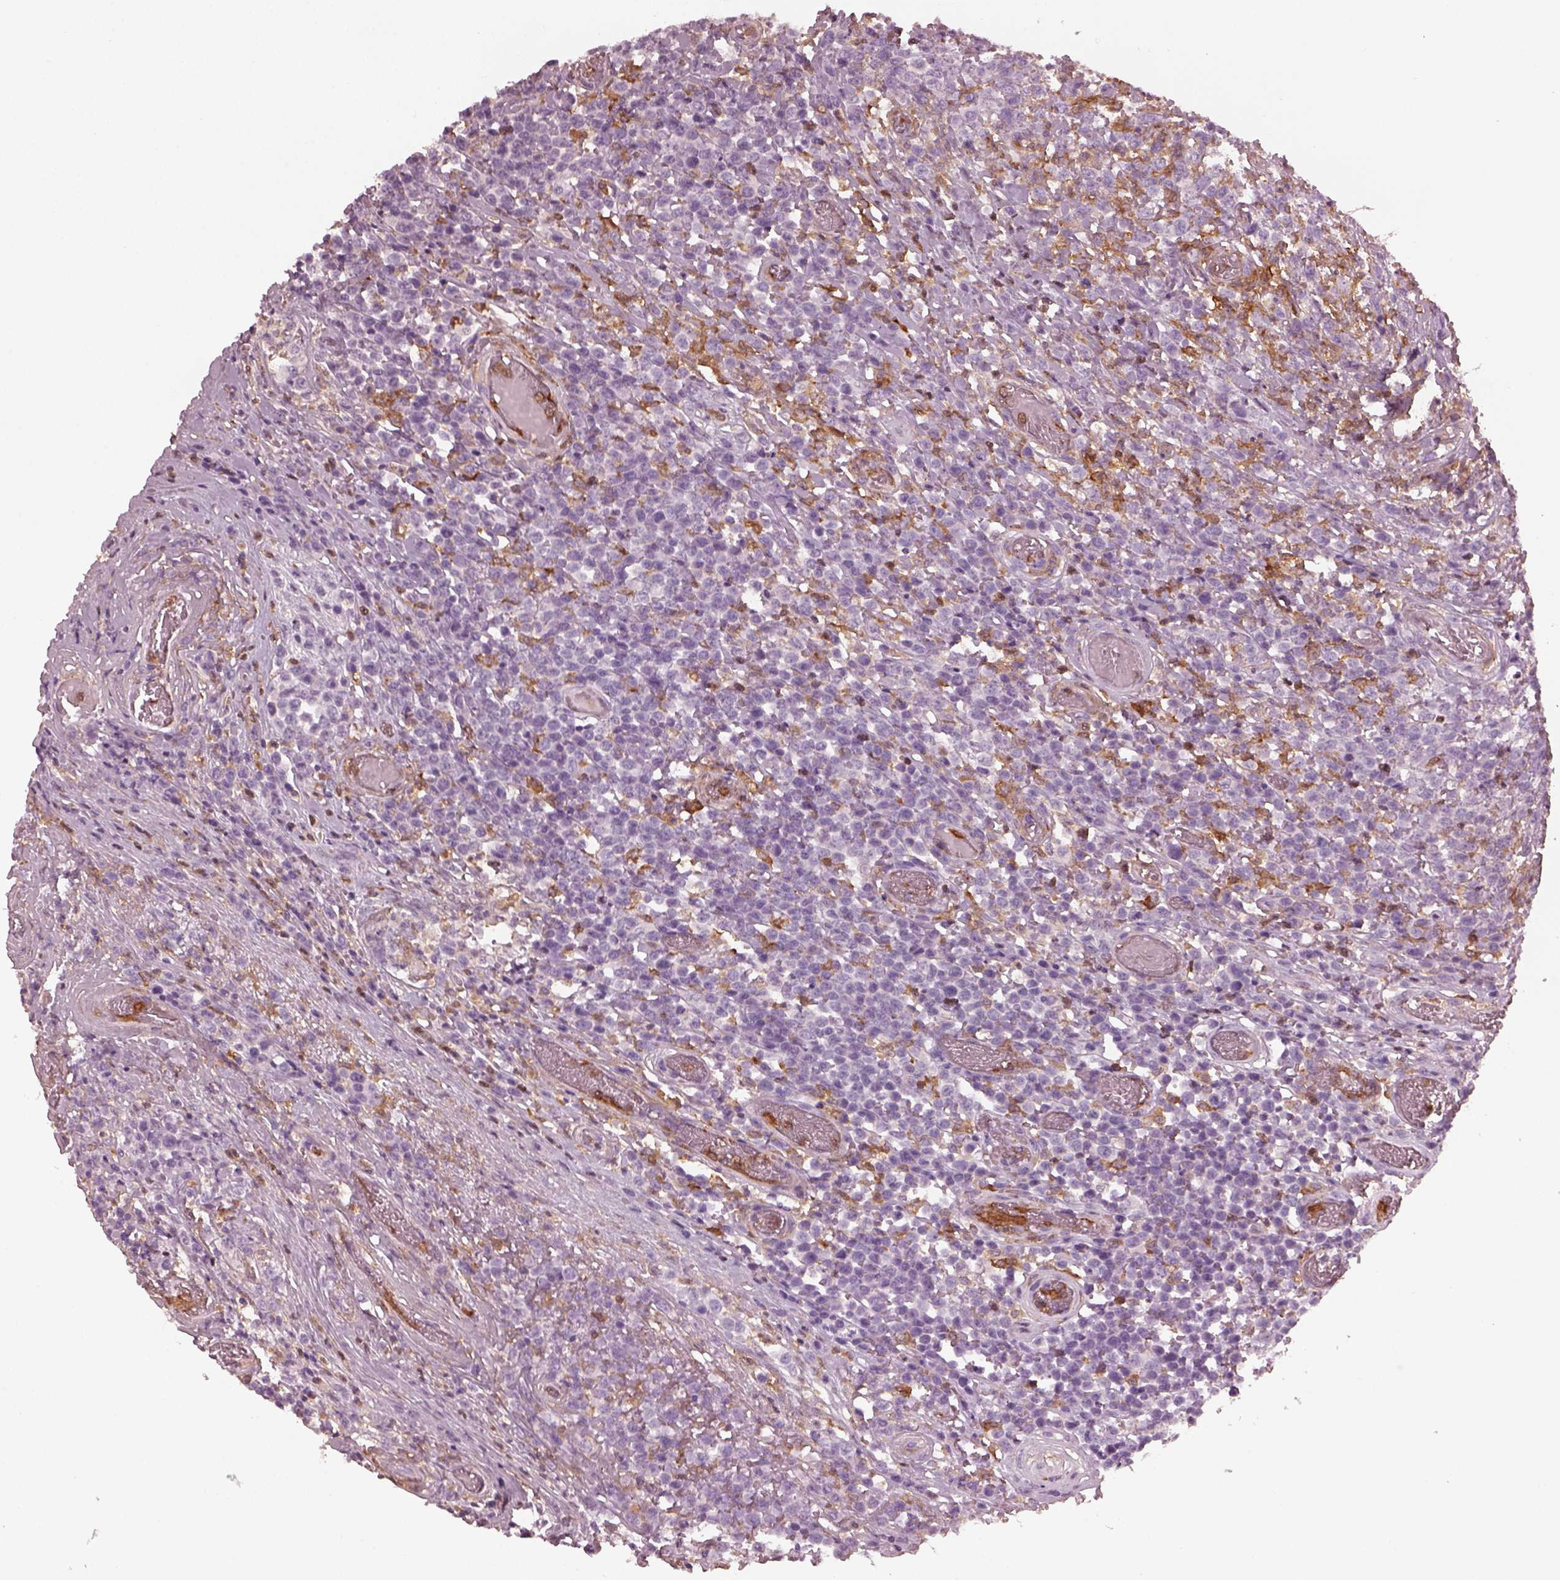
{"staining": {"intensity": "negative", "quantity": "none", "location": "none"}, "tissue": "lymphoma", "cell_type": "Tumor cells", "image_type": "cancer", "snomed": [{"axis": "morphology", "description": "Malignant lymphoma, non-Hodgkin's type, High grade"}, {"axis": "topography", "description": "Soft tissue"}], "caption": "There is no significant positivity in tumor cells of lymphoma. (Stains: DAB immunohistochemistry with hematoxylin counter stain, Microscopy: brightfield microscopy at high magnification).", "gene": "PSTPIP2", "patient": {"sex": "female", "age": 56}}